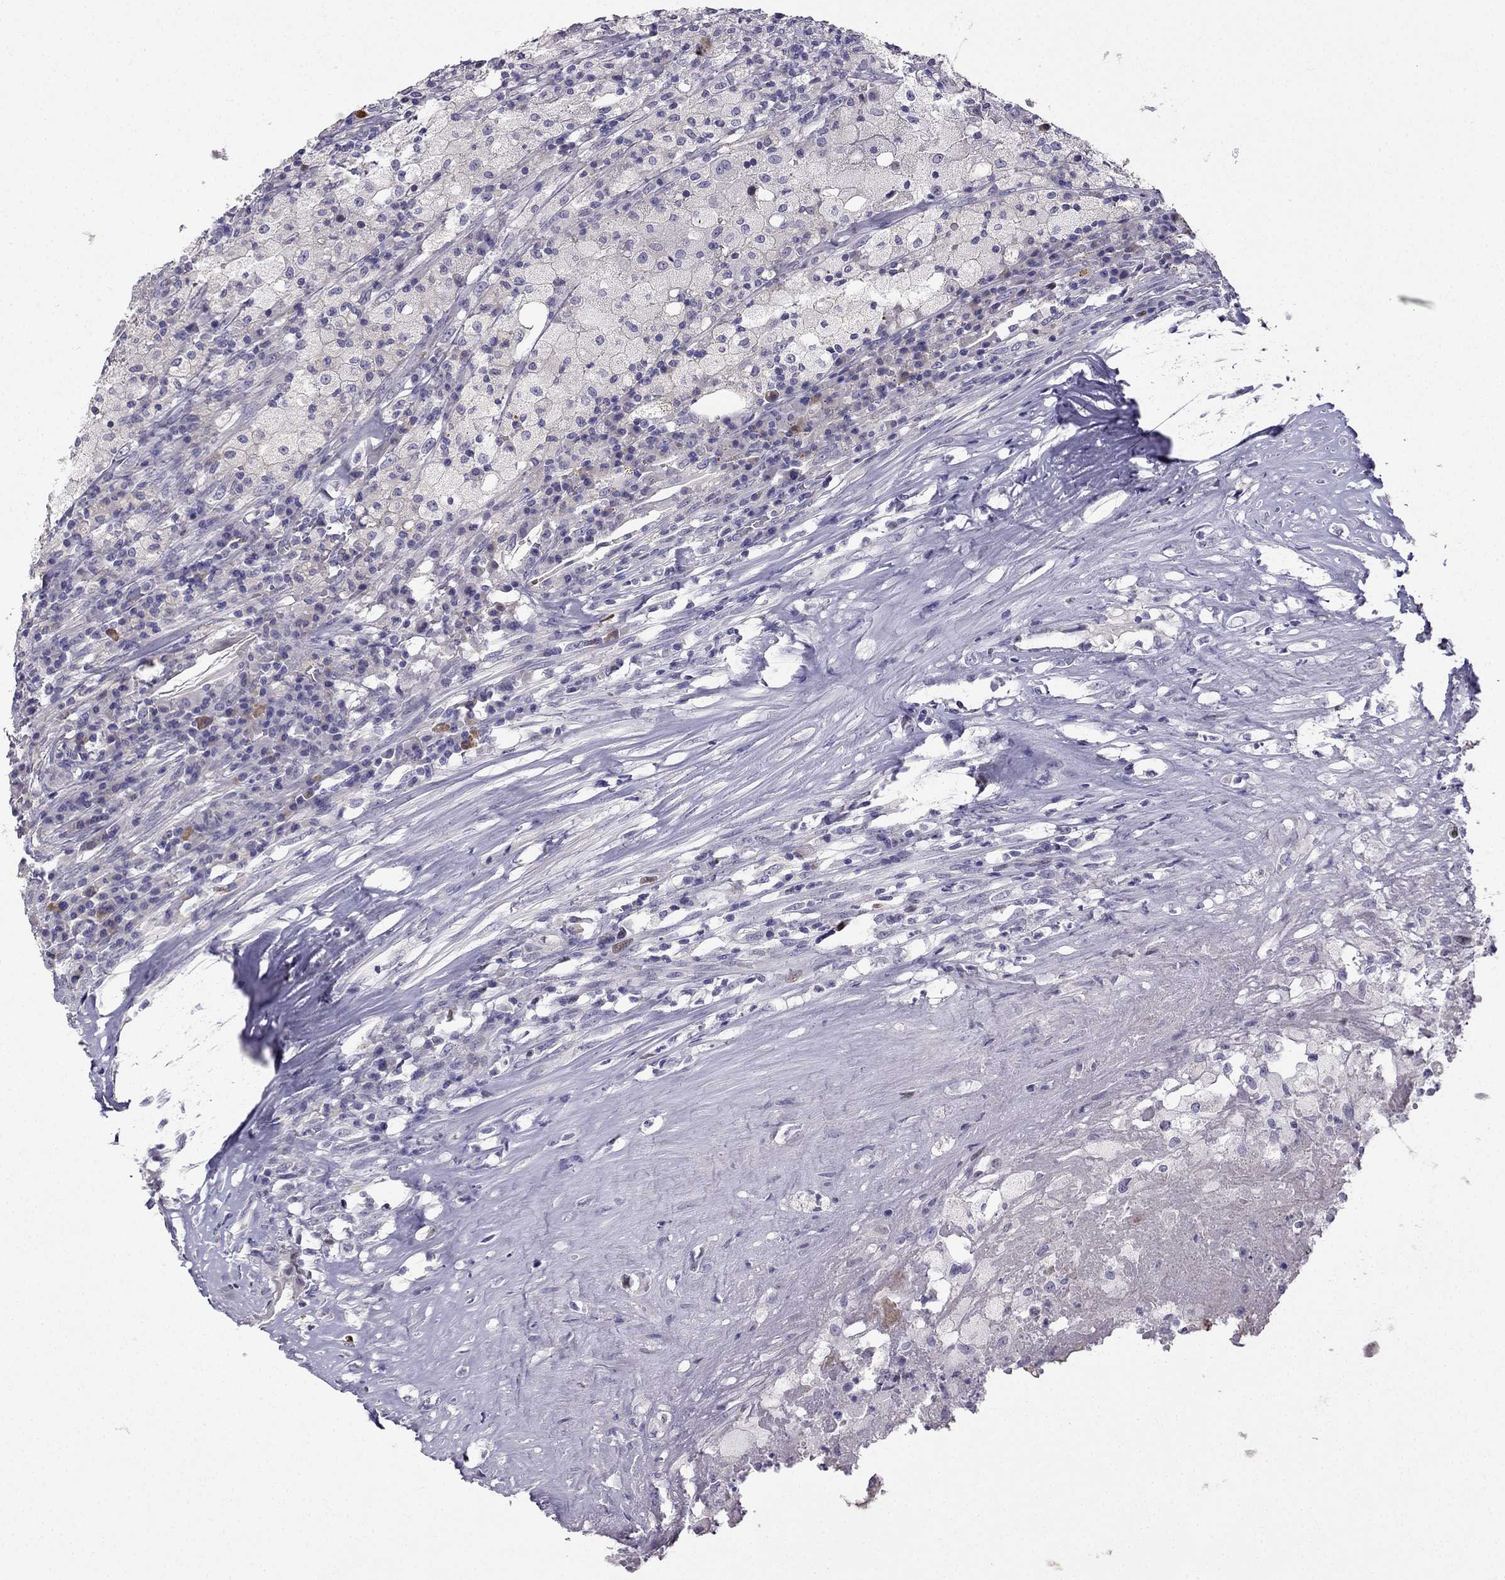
{"staining": {"intensity": "negative", "quantity": "none", "location": "none"}, "tissue": "testis cancer", "cell_type": "Tumor cells", "image_type": "cancer", "snomed": [{"axis": "morphology", "description": "Necrosis, NOS"}, {"axis": "morphology", "description": "Carcinoma, Embryonal, NOS"}, {"axis": "topography", "description": "Testis"}], "caption": "Tumor cells show no significant protein expression in testis embryonal carcinoma.", "gene": "UHRF1", "patient": {"sex": "male", "age": 19}}